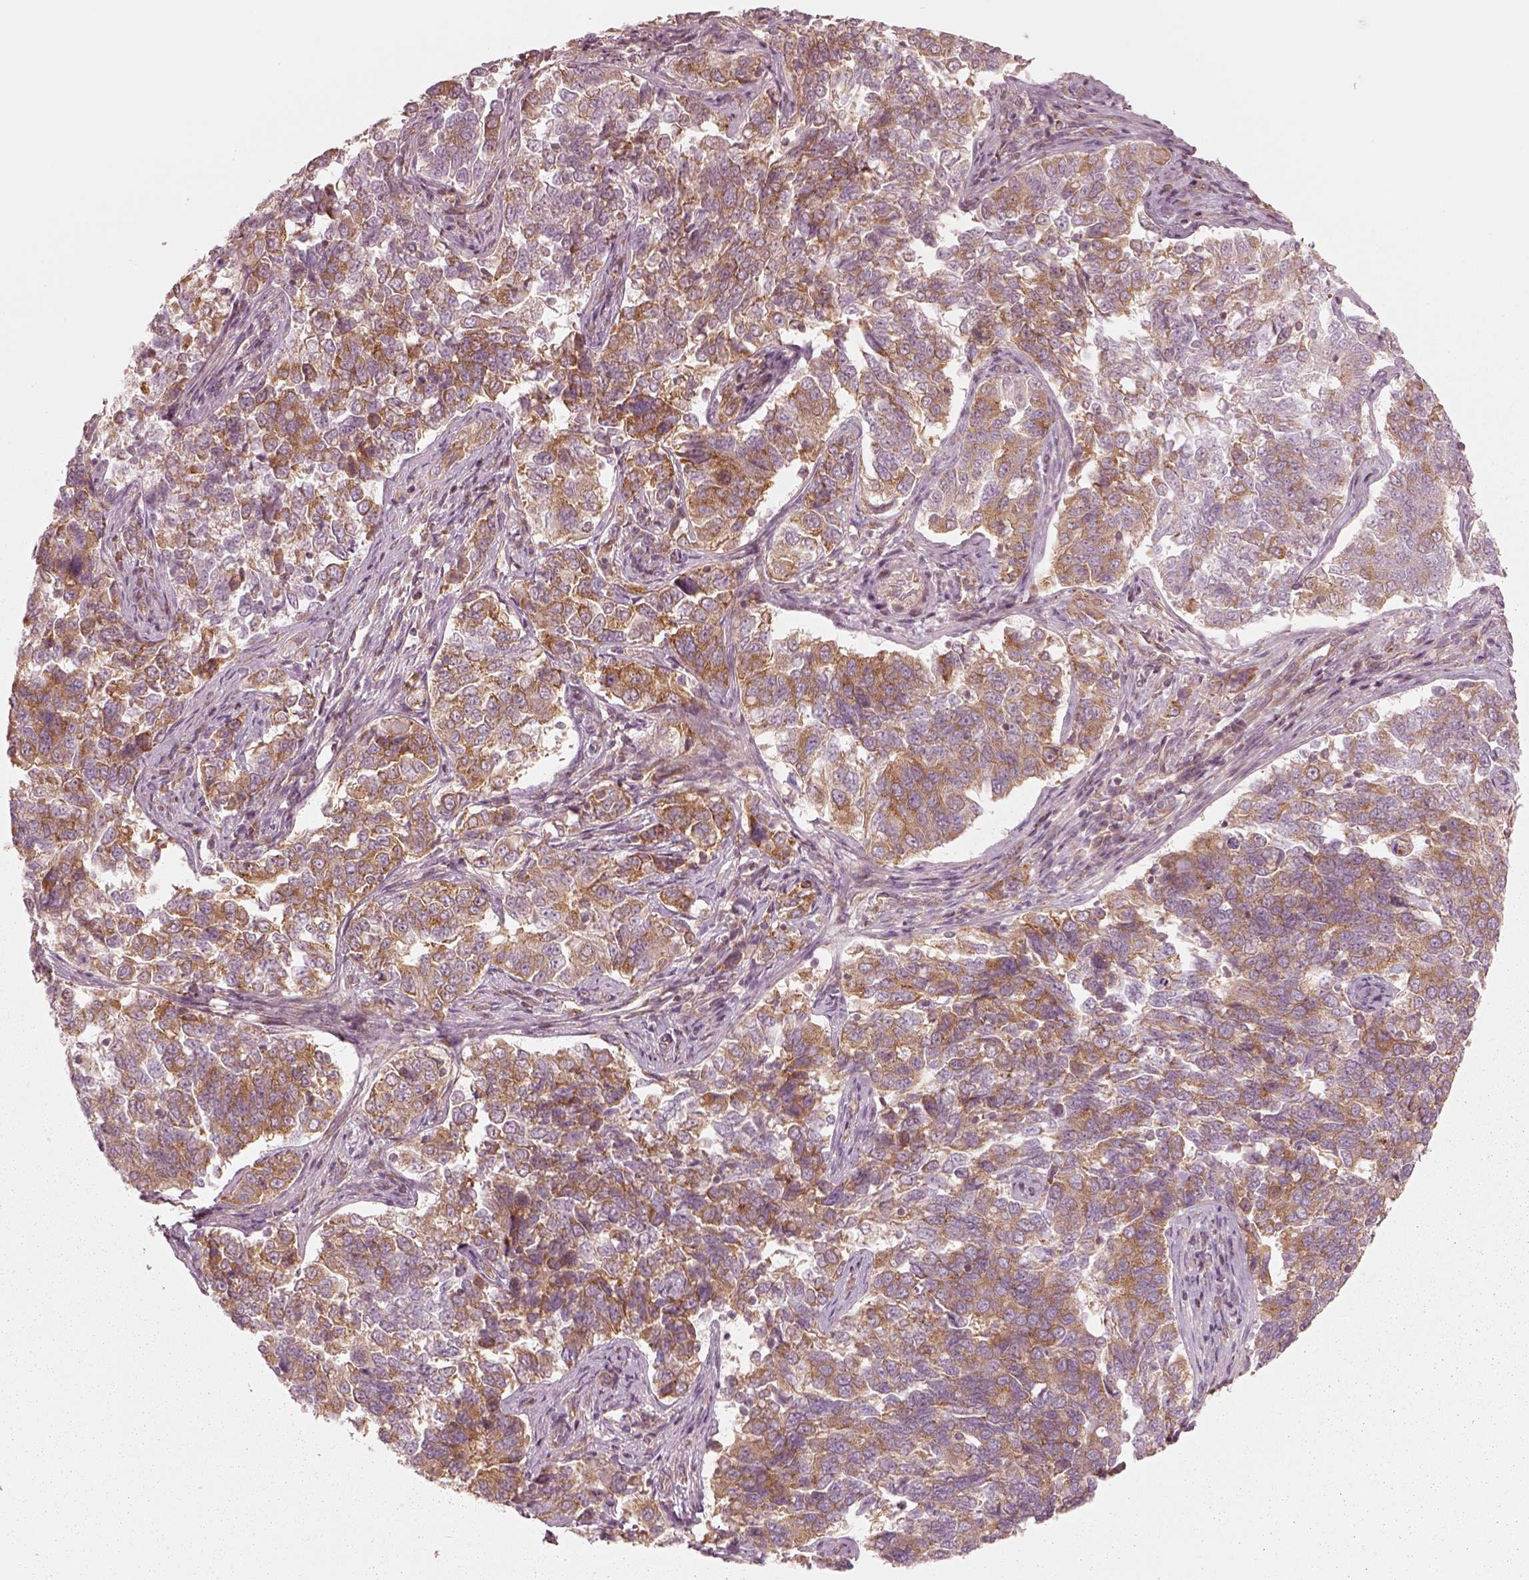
{"staining": {"intensity": "strong", "quantity": "<25%", "location": "cytoplasmic/membranous"}, "tissue": "endometrial cancer", "cell_type": "Tumor cells", "image_type": "cancer", "snomed": [{"axis": "morphology", "description": "Adenocarcinoma, NOS"}, {"axis": "topography", "description": "Endometrium"}], "caption": "A medium amount of strong cytoplasmic/membranous expression is appreciated in approximately <25% of tumor cells in endometrial adenocarcinoma tissue. The staining was performed using DAB (3,3'-diaminobenzidine) to visualize the protein expression in brown, while the nuclei were stained in blue with hematoxylin (Magnification: 20x).", "gene": "CNOT2", "patient": {"sex": "female", "age": 43}}